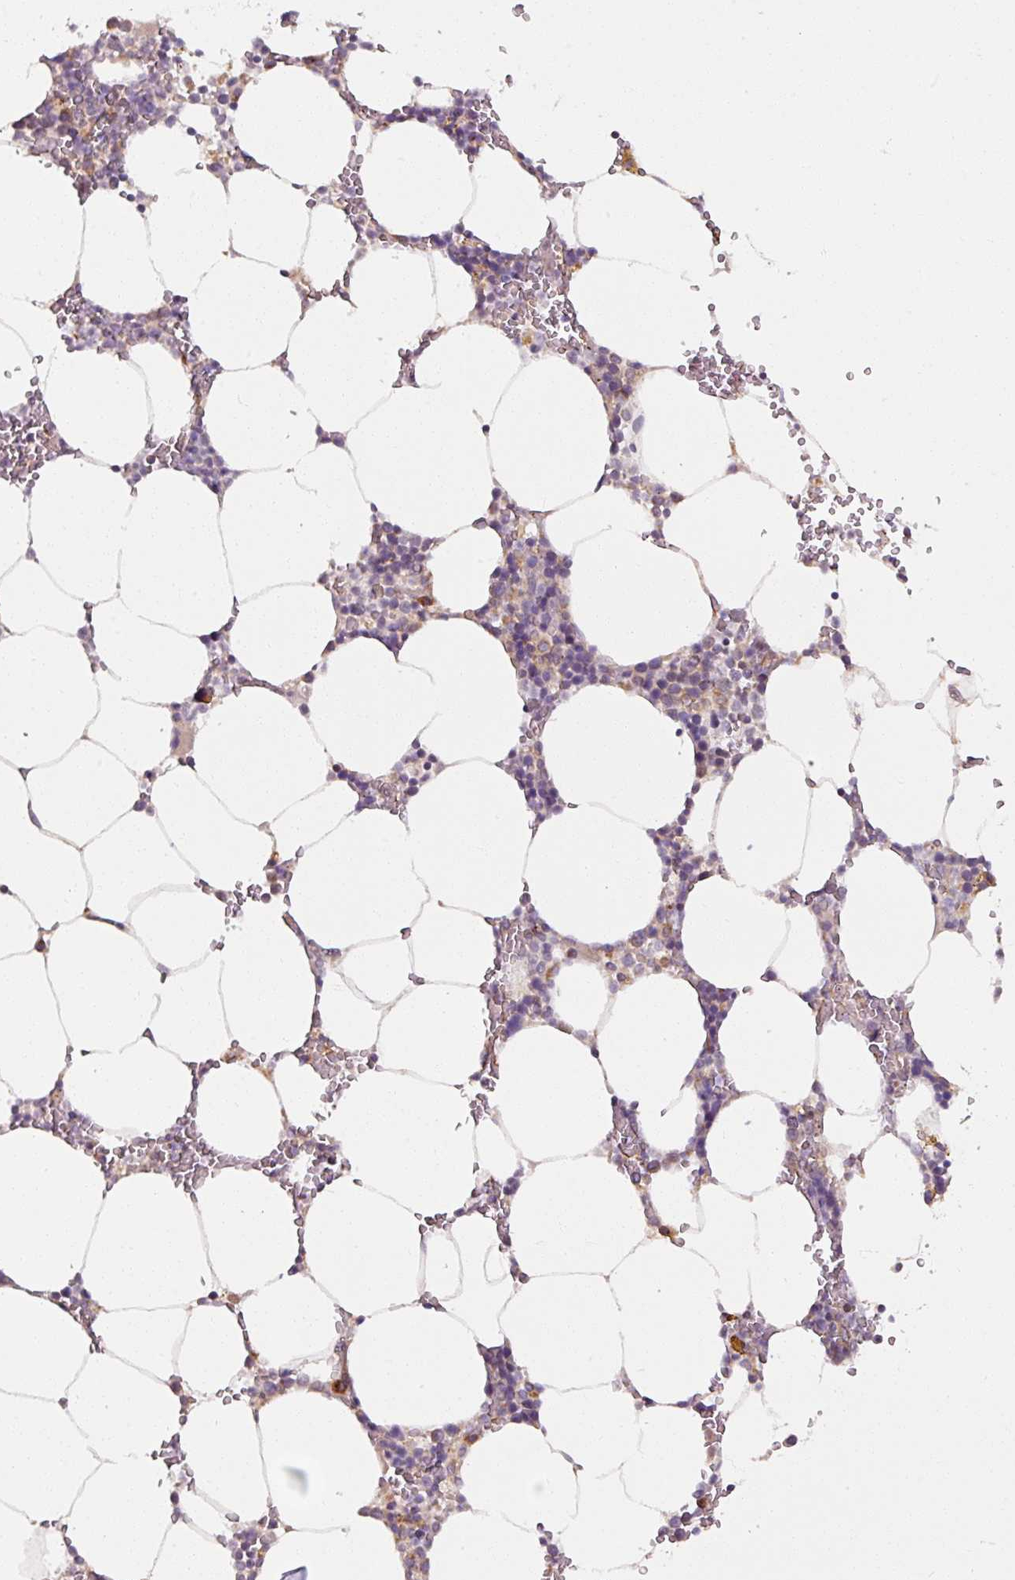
{"staining": {"intensity": "moderate", "quantity": "<25%", "location": "cytoplasmic/membranous"}, "tissue": "bone marrow", "cell_type": "Hematopoietic cells", "image_type": "normal", "snomed": [{"axis": "morphology", "description": "Normal tissue, NOS"}, {"axis": "topography", "description": "Bone marrow"}], "caption": "Protein analysis of unremarkable bone marrow demonstrates moderate cytoplasmic/membranous positivity in approximately <25% of hematopoietic cells. Immunohistochemistry (ihc) stains the protein of interest in brown and the nuclei are stained blue.", "gene": "MAGT1", "patient": {"sex": "male", "age": 70}}